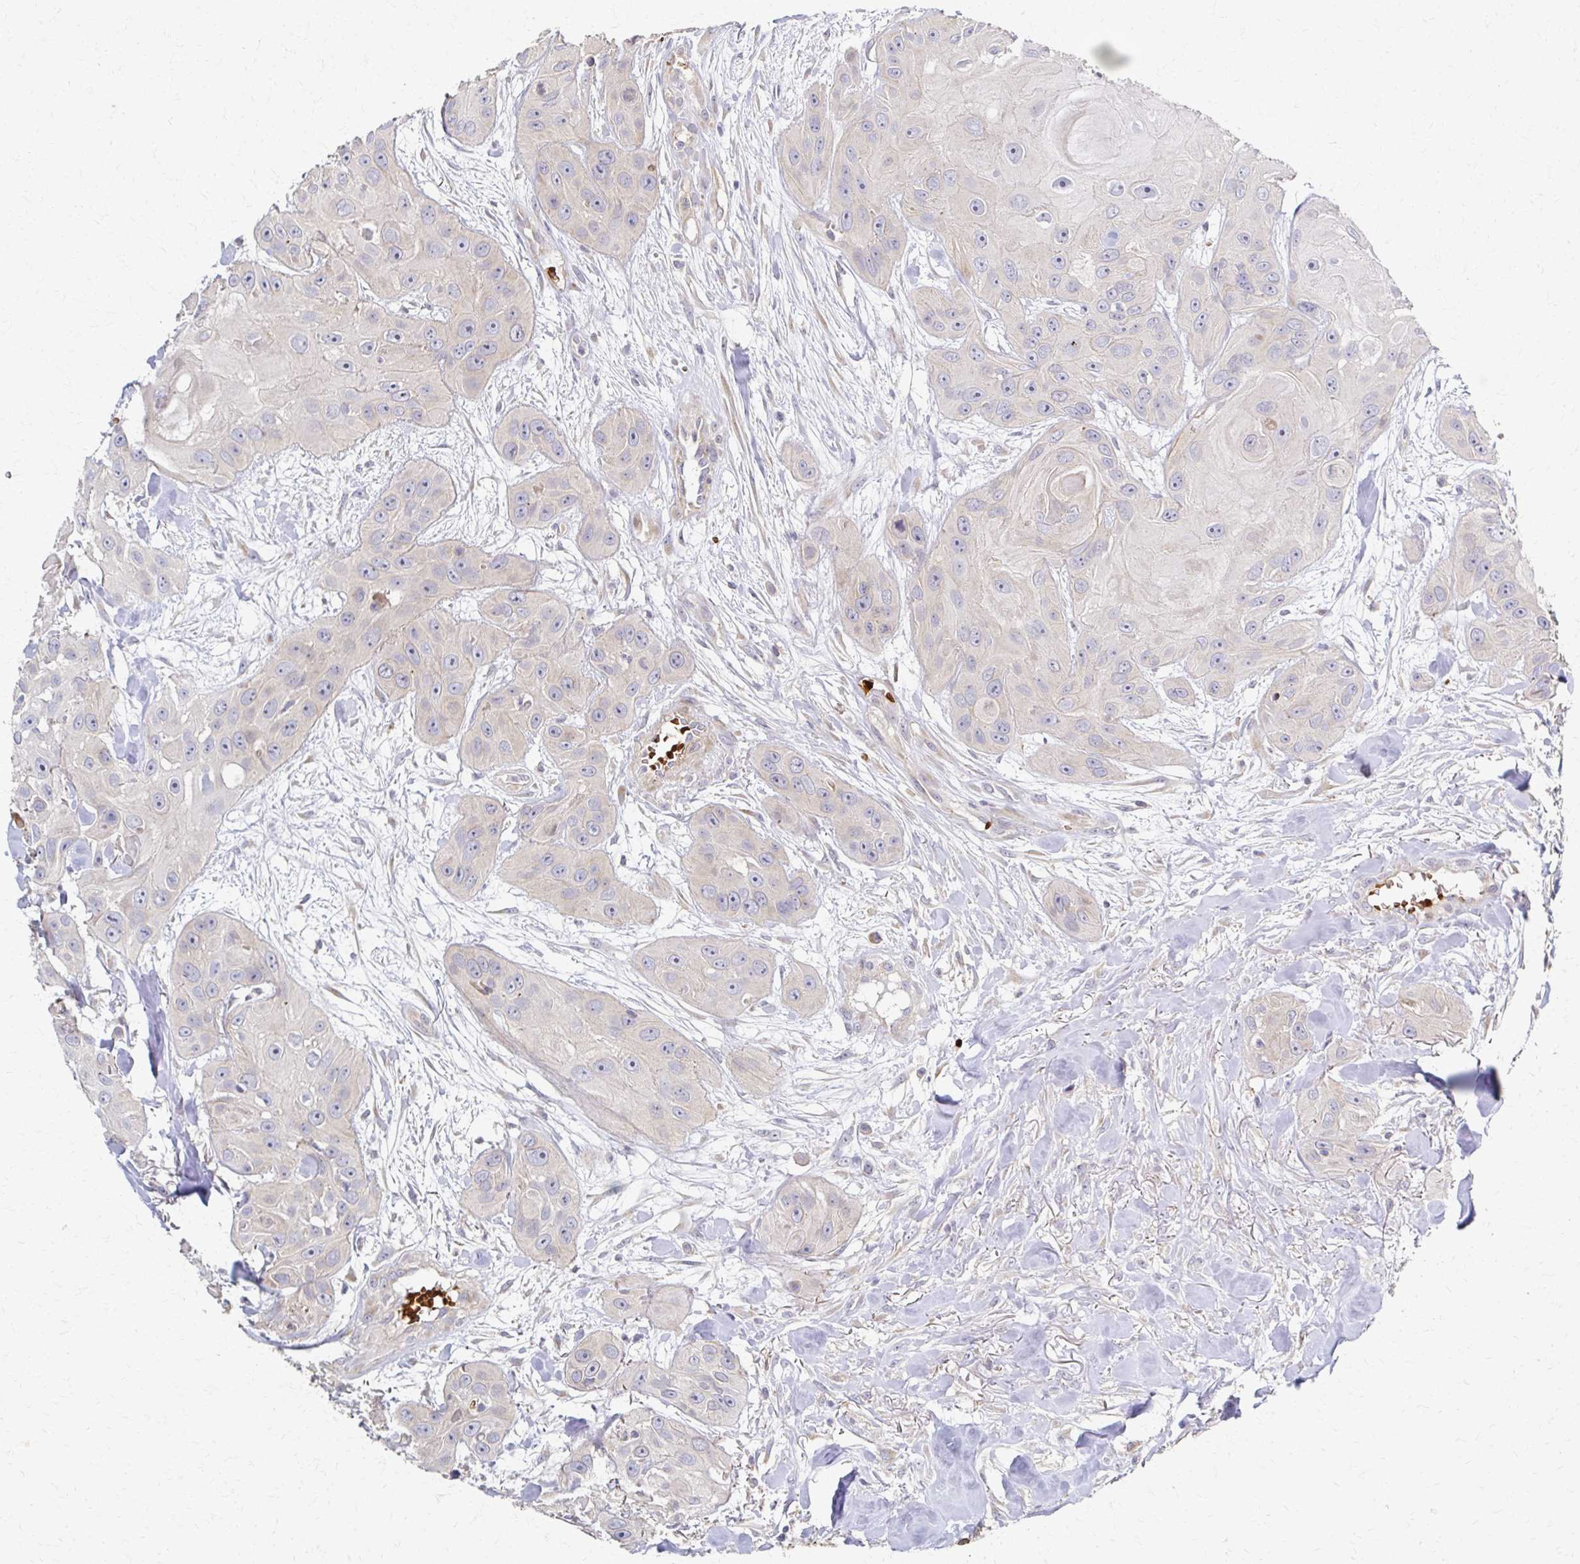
{"staining": {"intensity": "weak", "quantity": "<25%", "location": "cytoplasmic/membranous"}, "tissue": "head and neck cancer", "cell_type": "Tumor cells", "image_type": "cancer", "snomed": [{"axis": "morphology", "description": "Squamous cell carcinoma, NOS"}, {"axis": "topography", "description": "Oral tissue"}, {"axis": "topography", "description": "Head-Neck"}], "caption": "IHC histopathology image of human head and neck cancer (squamous cell carcinoma) stained for a protein (brown), which displays no staining in tumor cells.", "gene": "SKA2", "patient": {"sex": "male", "age": 77}}